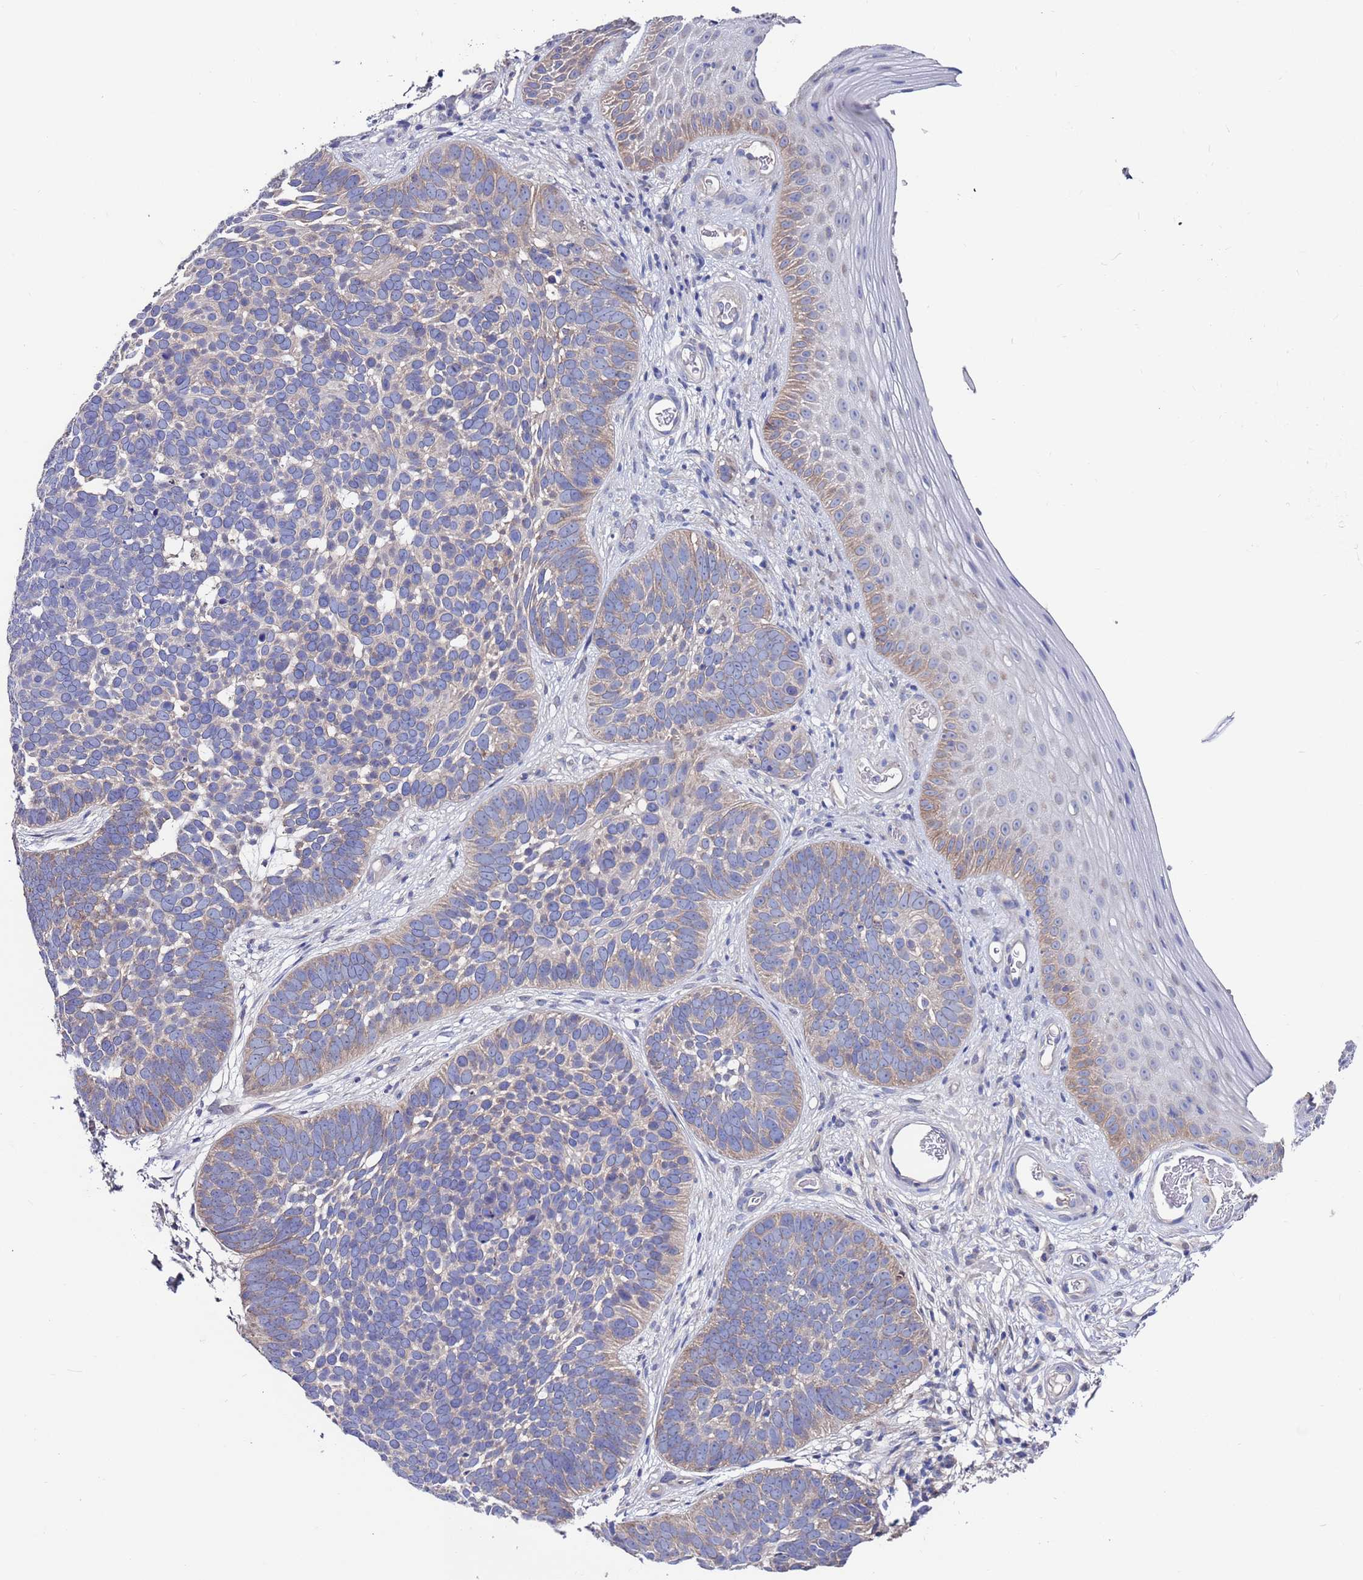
{"staining": {"intensity": "weak", "quantity": "<25%", "location": "cytoplasmic/membranous"}, "tissue": "skin cancer", "cell_type": "Tumor cells", "image_type": "cancer", "snomed": [{"axis": "morphology", "description": "Basal cell carcinoma"}, {"axis": "topography", "description": "Skin"}], "caption": "A histopathology image of skin basal cell carcinoma stained for a protein displays no brown staining in tumor cells.", "gene": "KRTCAP3", "patient": {"sex": "male", "age": 89}}